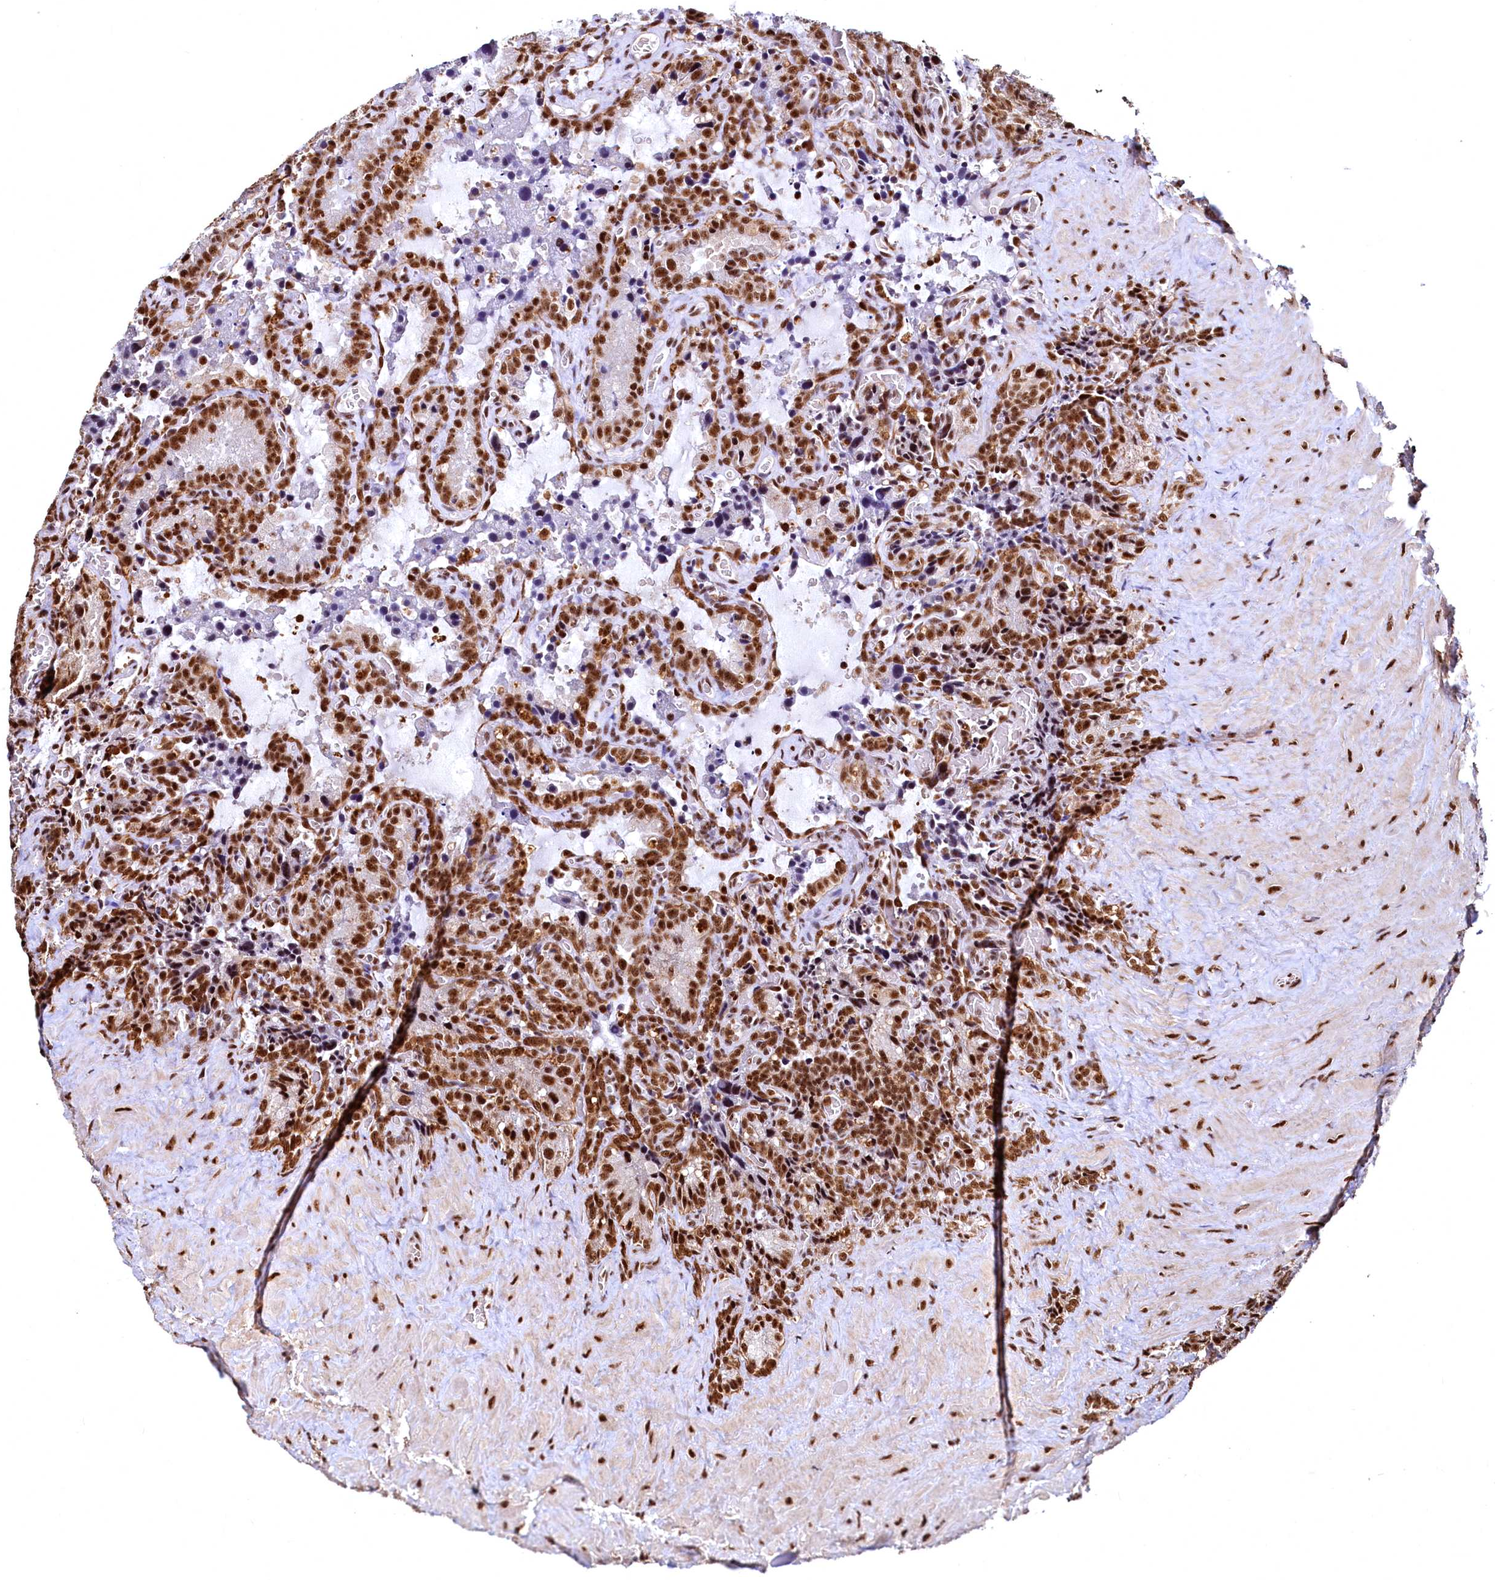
{"staining": {"intensity": "strong", "quantity": ">75%", "location": "nuclear"}, "tissue": "seminal vesicle", "cell_type": "Glandular cells", "image_type": "normal", "snomed": [{"axis": "morphology", "description": "Normal tissue, NOS"}, {"axis": "topography", "description": "Seminal veicle"}], "caption": "Immunohistochemical staining of normal seminal vesicle reveals strong nuclear protein staining in approximately >75% of glandular cells. (DAB (3,3'-diaminobenzidine) IHC, brown staining for protein, blue staining for nuclei).", "gene": "RSRC2", "patient": {"sex": "male", "age": 62}}